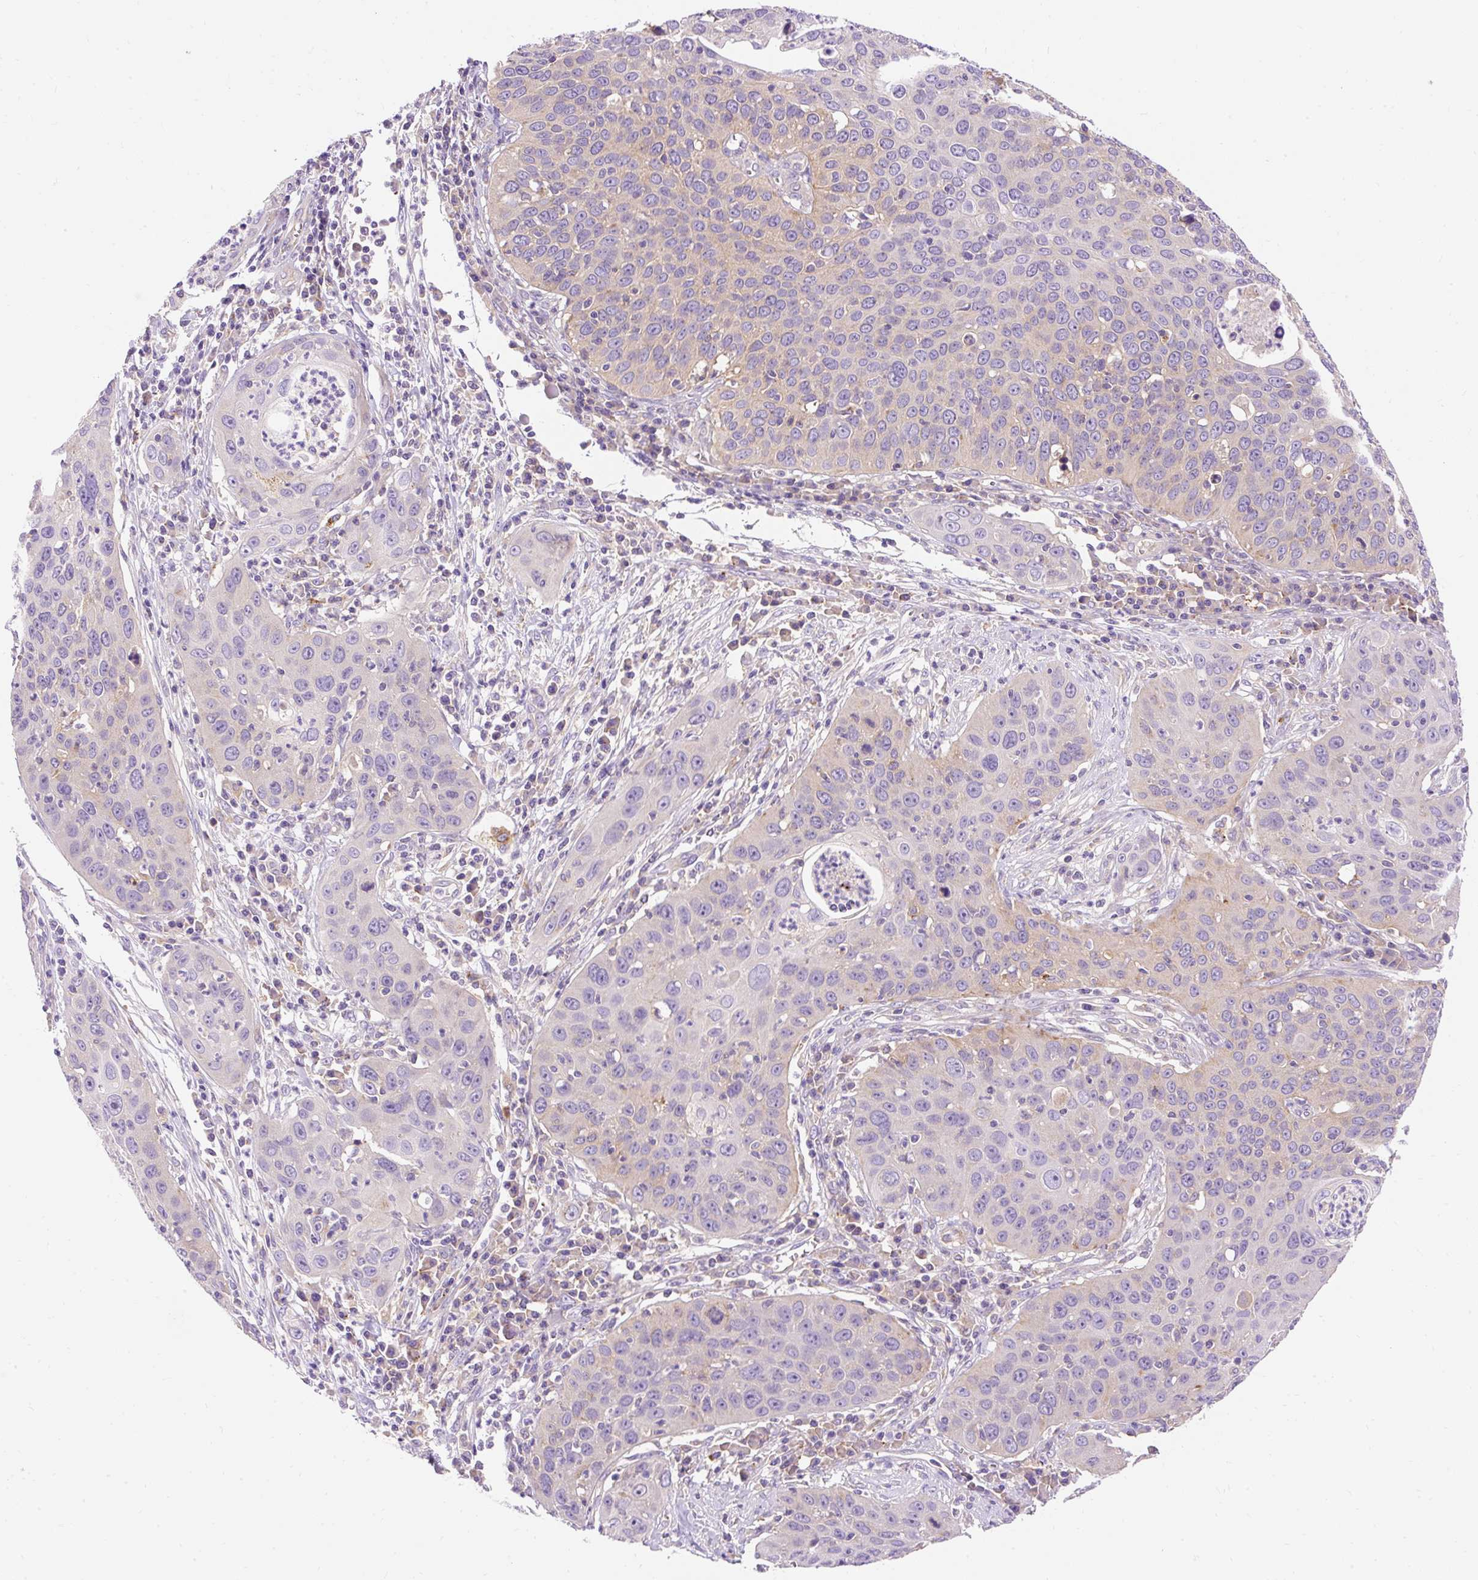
{"staining": {"intensity": "negative", "quantity": "none", "location": "none"}, "tissue": "cervical cancer", "cell_type": "Tumor cells", "image_type": "cancer", "snomed": [{"axis": "morphology", "description": "Squamous cell carcinoma, NOS"}, {"axis": "topography", "description": "Cervix"}], "caption": "Tumor cells show no significant protein positivity in cervical squamous cell carcinoma.", "gene": "OR4K15", "patient": {"sex": "female", "age": 36}}